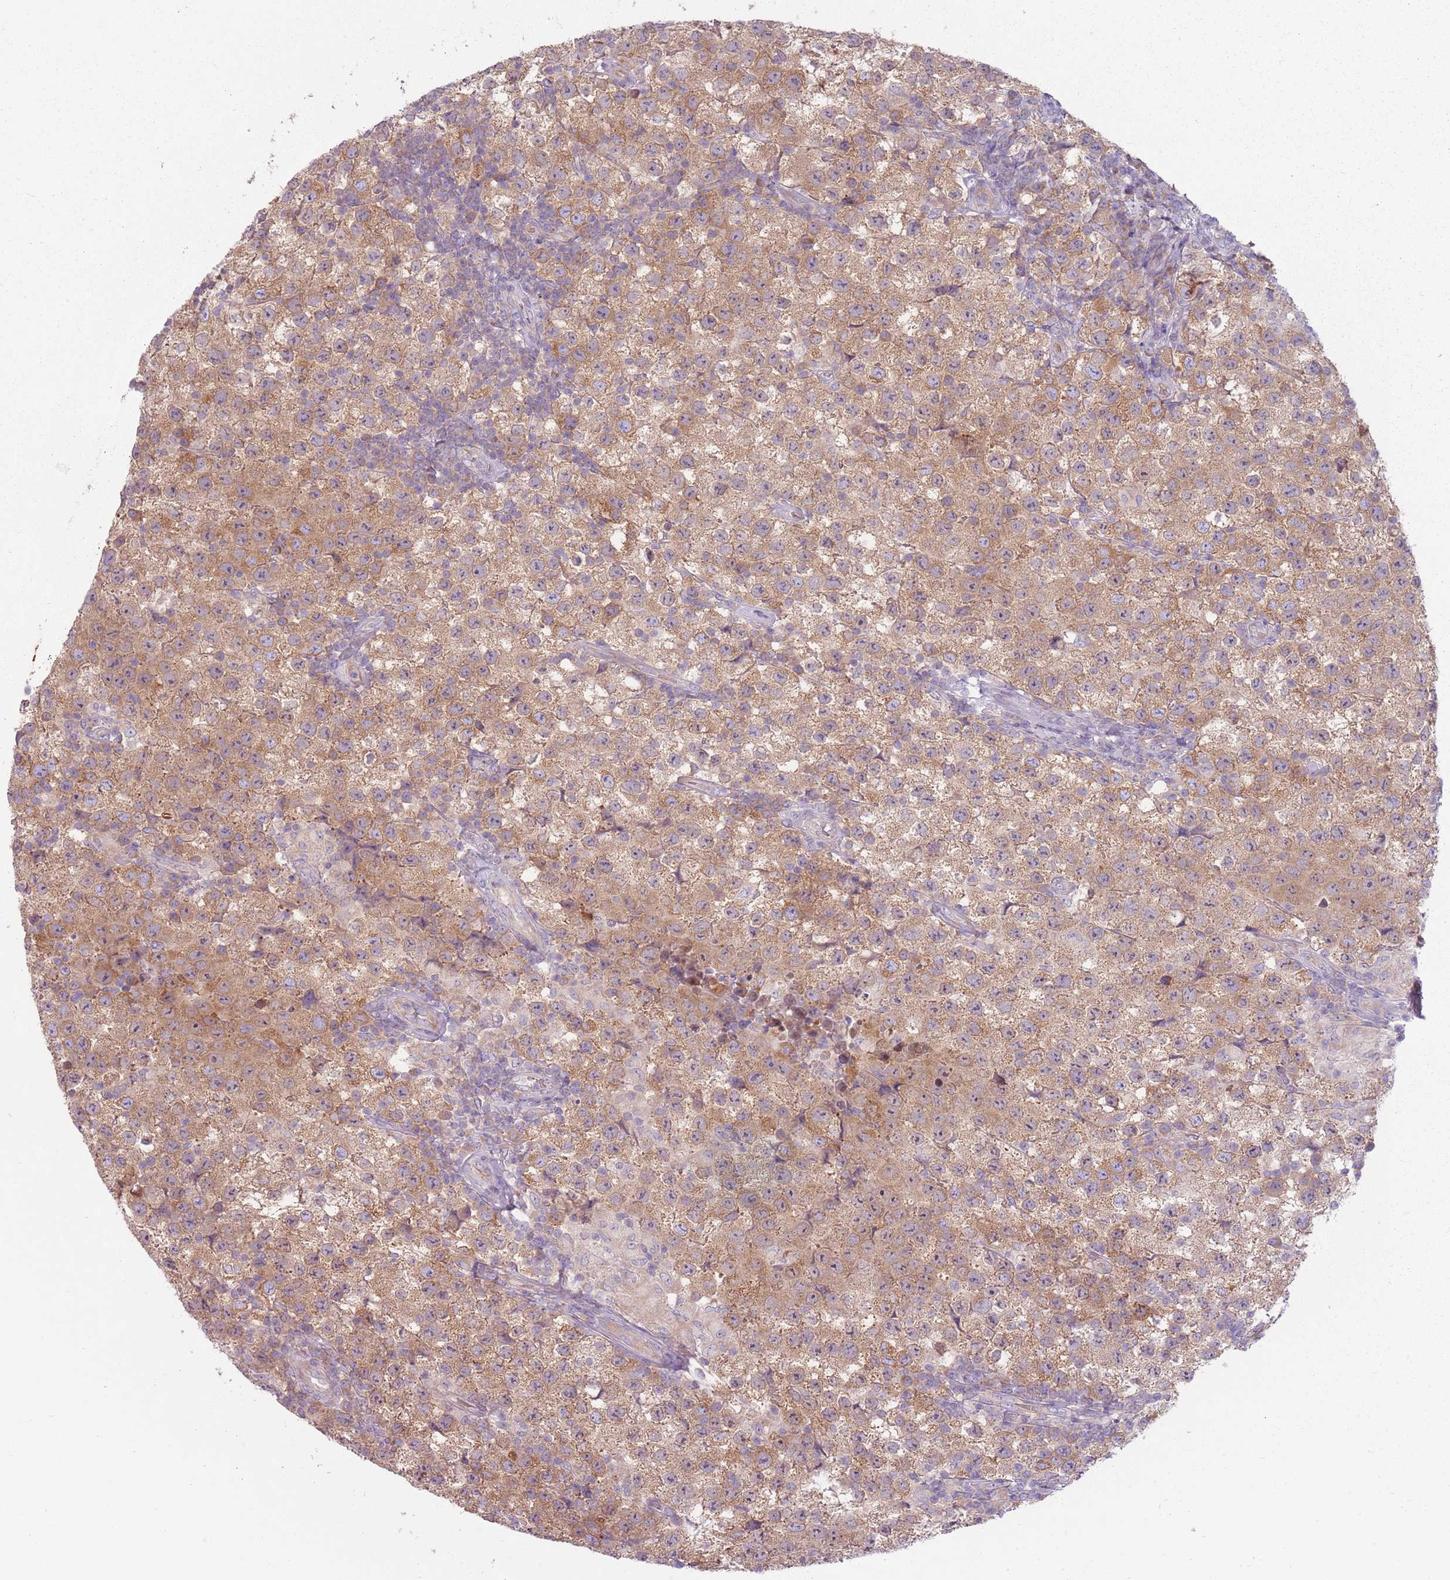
{"staining": {"intensity": "moderate", "quantity": ">75%", "location": "cytoplasmic/membranous"}, "tissue": "testis cancer", "cell_type": "Tumor cells", "image_type": "cancer", "snomed": [{"axis": "morphology", "description": "Seminoma, NOS"}, {"axis": "morphology", "description": "Carcinoma, Embryonal, NOS"}, {"axis": "topography", "description": "Testis"}], "caption": "Testis embryonal carcinoma stained with IHC exhibits moderate cytoplasmic/membranous expression in approximately >75% of tumor cells.", "gene": "HSPA14", "patient": {"sex": "male", "age": 41}}